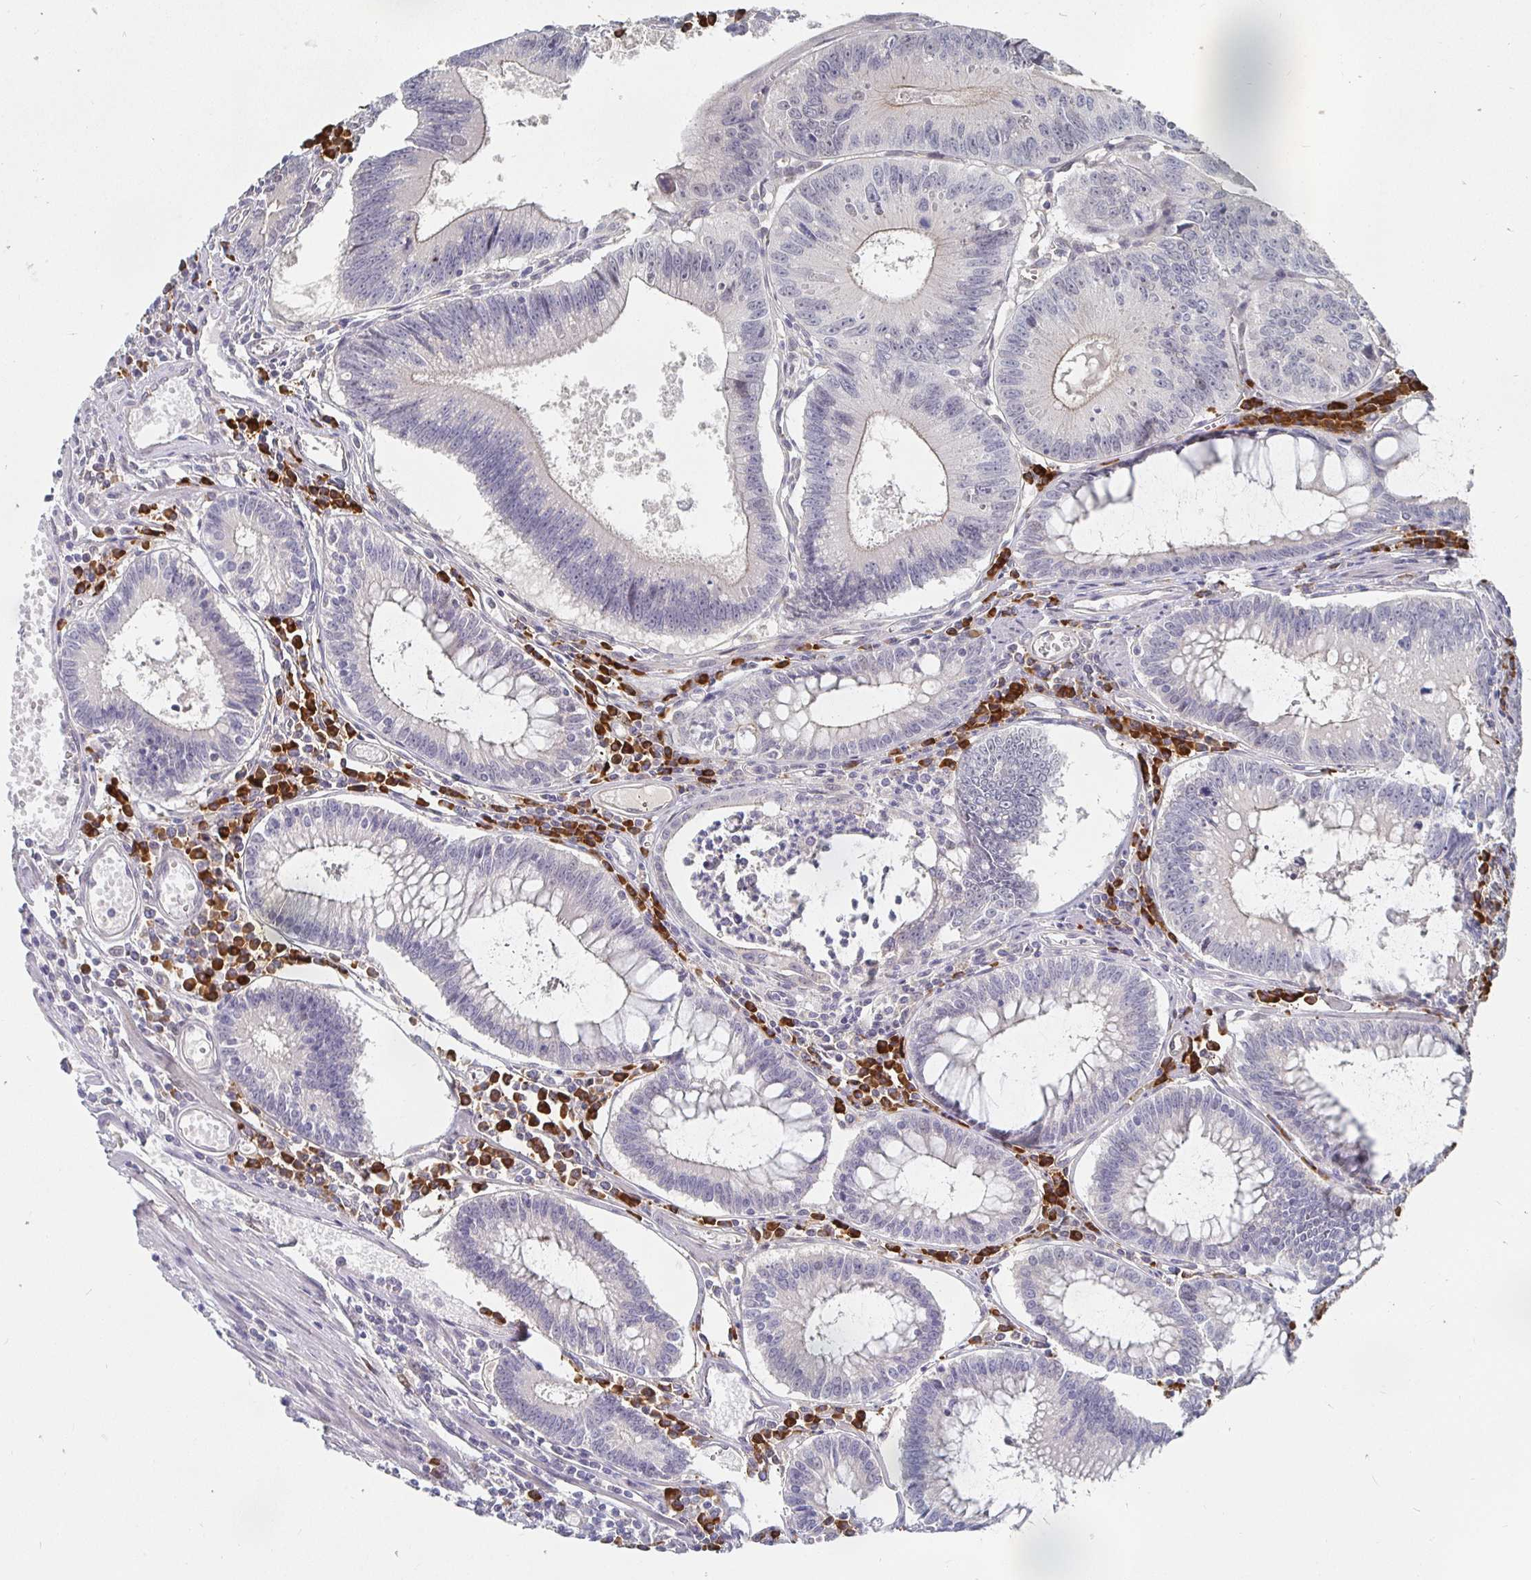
{"staining": {"intensity": "negative", "quantity": "none", "location": "none"}, "tissue": "colorectal cancer", "cell_type": "Tumor cells", "image_type": "cancer", "snomed": [{"axis": "morphology", "description": "Adenocarcinoma, NOS"}, {"axis": "topography", "description": "Rectum"}], "caption": "The photomicrograph displays no significant positivity in tumor cells of colorectal adenocarcinoma.", "gene": "MEIS1", "patient": {"sex": "female", "age": 81}}